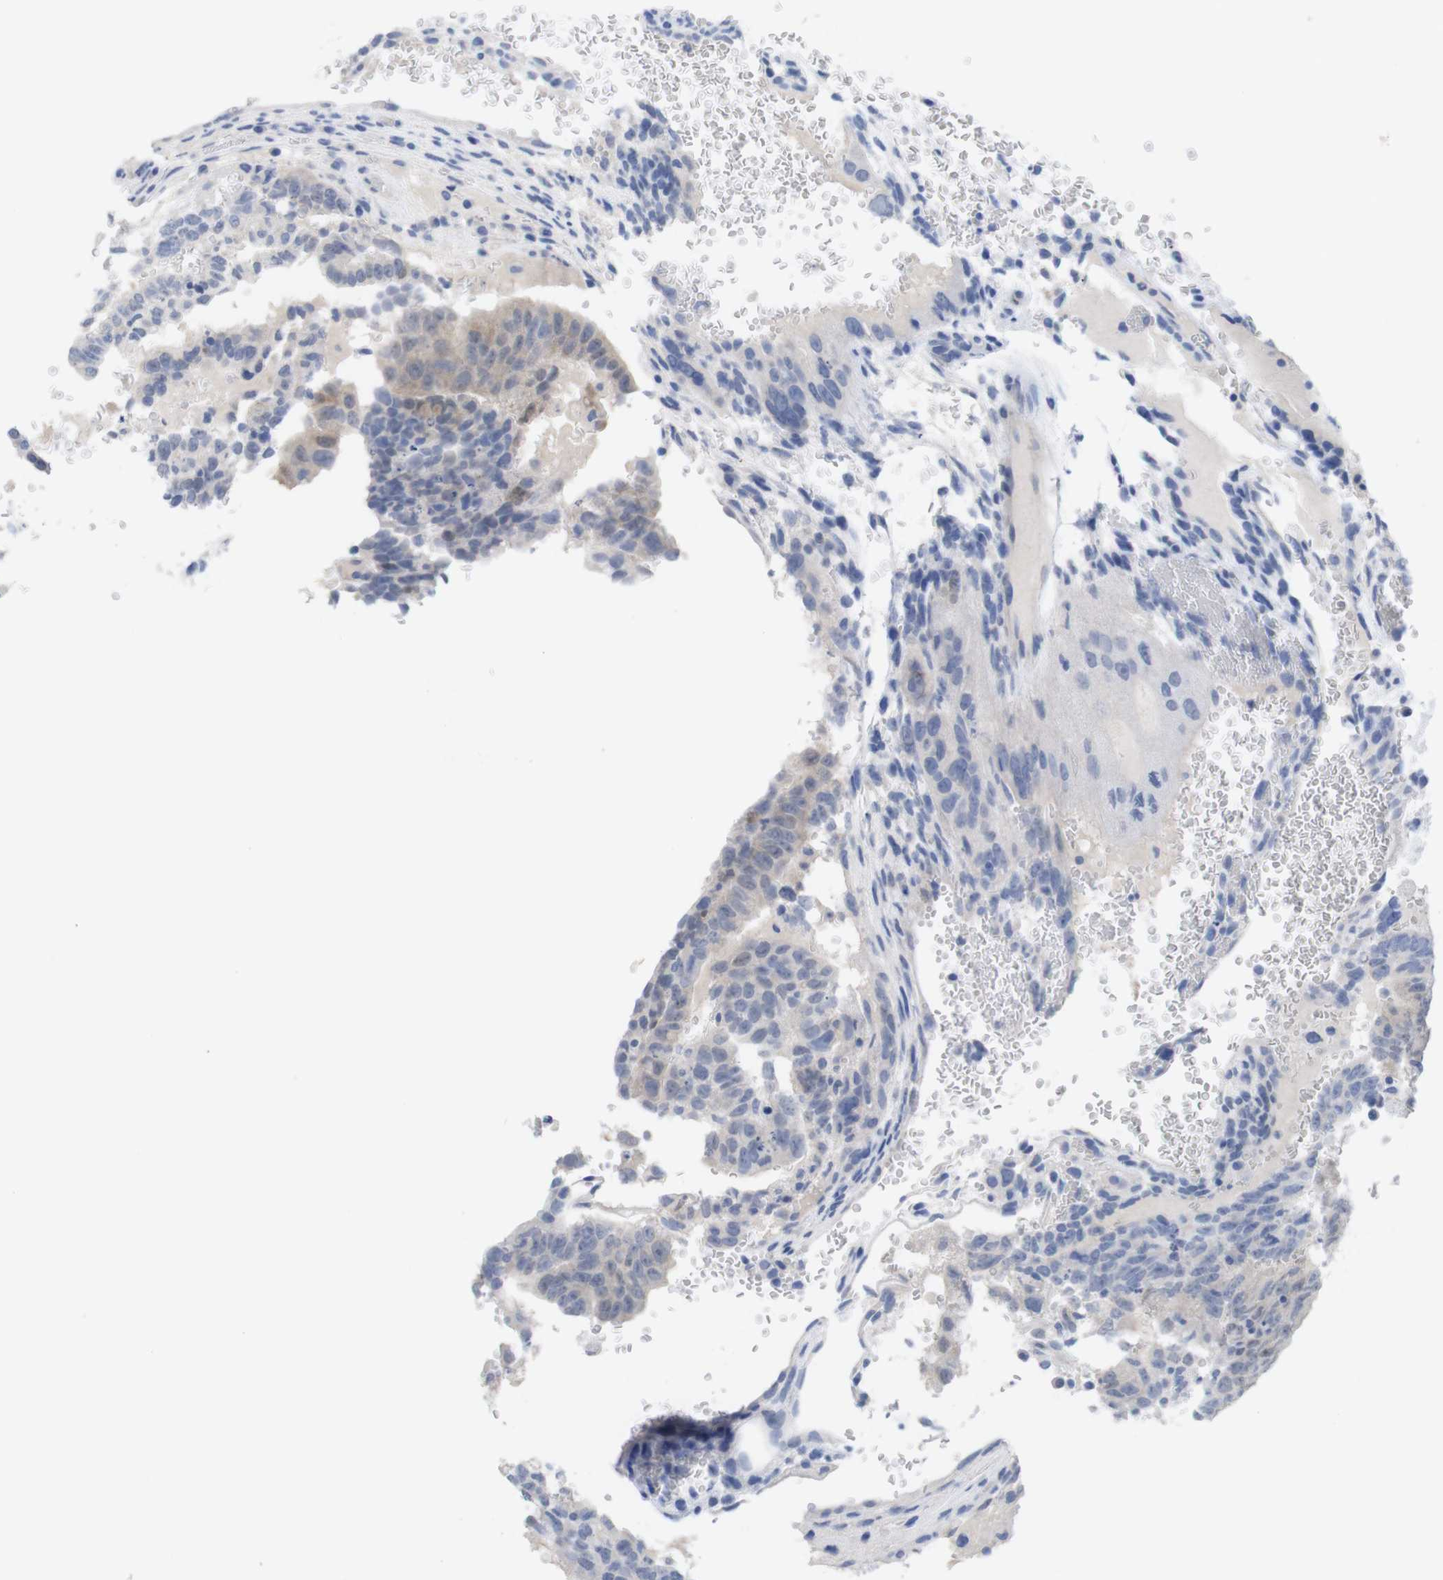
{"staining": {"intensity": "weak", "quantity": "<25%", "location": "cytoplasmic/membranous,nuclear"}, "tissue": "testis cancer", "cell_type": "Tumor cells", "image_type": "cancer", "snomed": [{"axis": "morphology", "description": "Seminoma, NOS"}, {"axis": "morphology", "description": "Carcinoma, Embryonal, NOS"}, {"axis": "topography", "description": "Testis"}], "caption": "Immunohistochemical staining of testis cancer demonstrates no significant staining in tumor cells.", "gene": "PNMA1", "patient": {"sex": "male", "age": 52}}